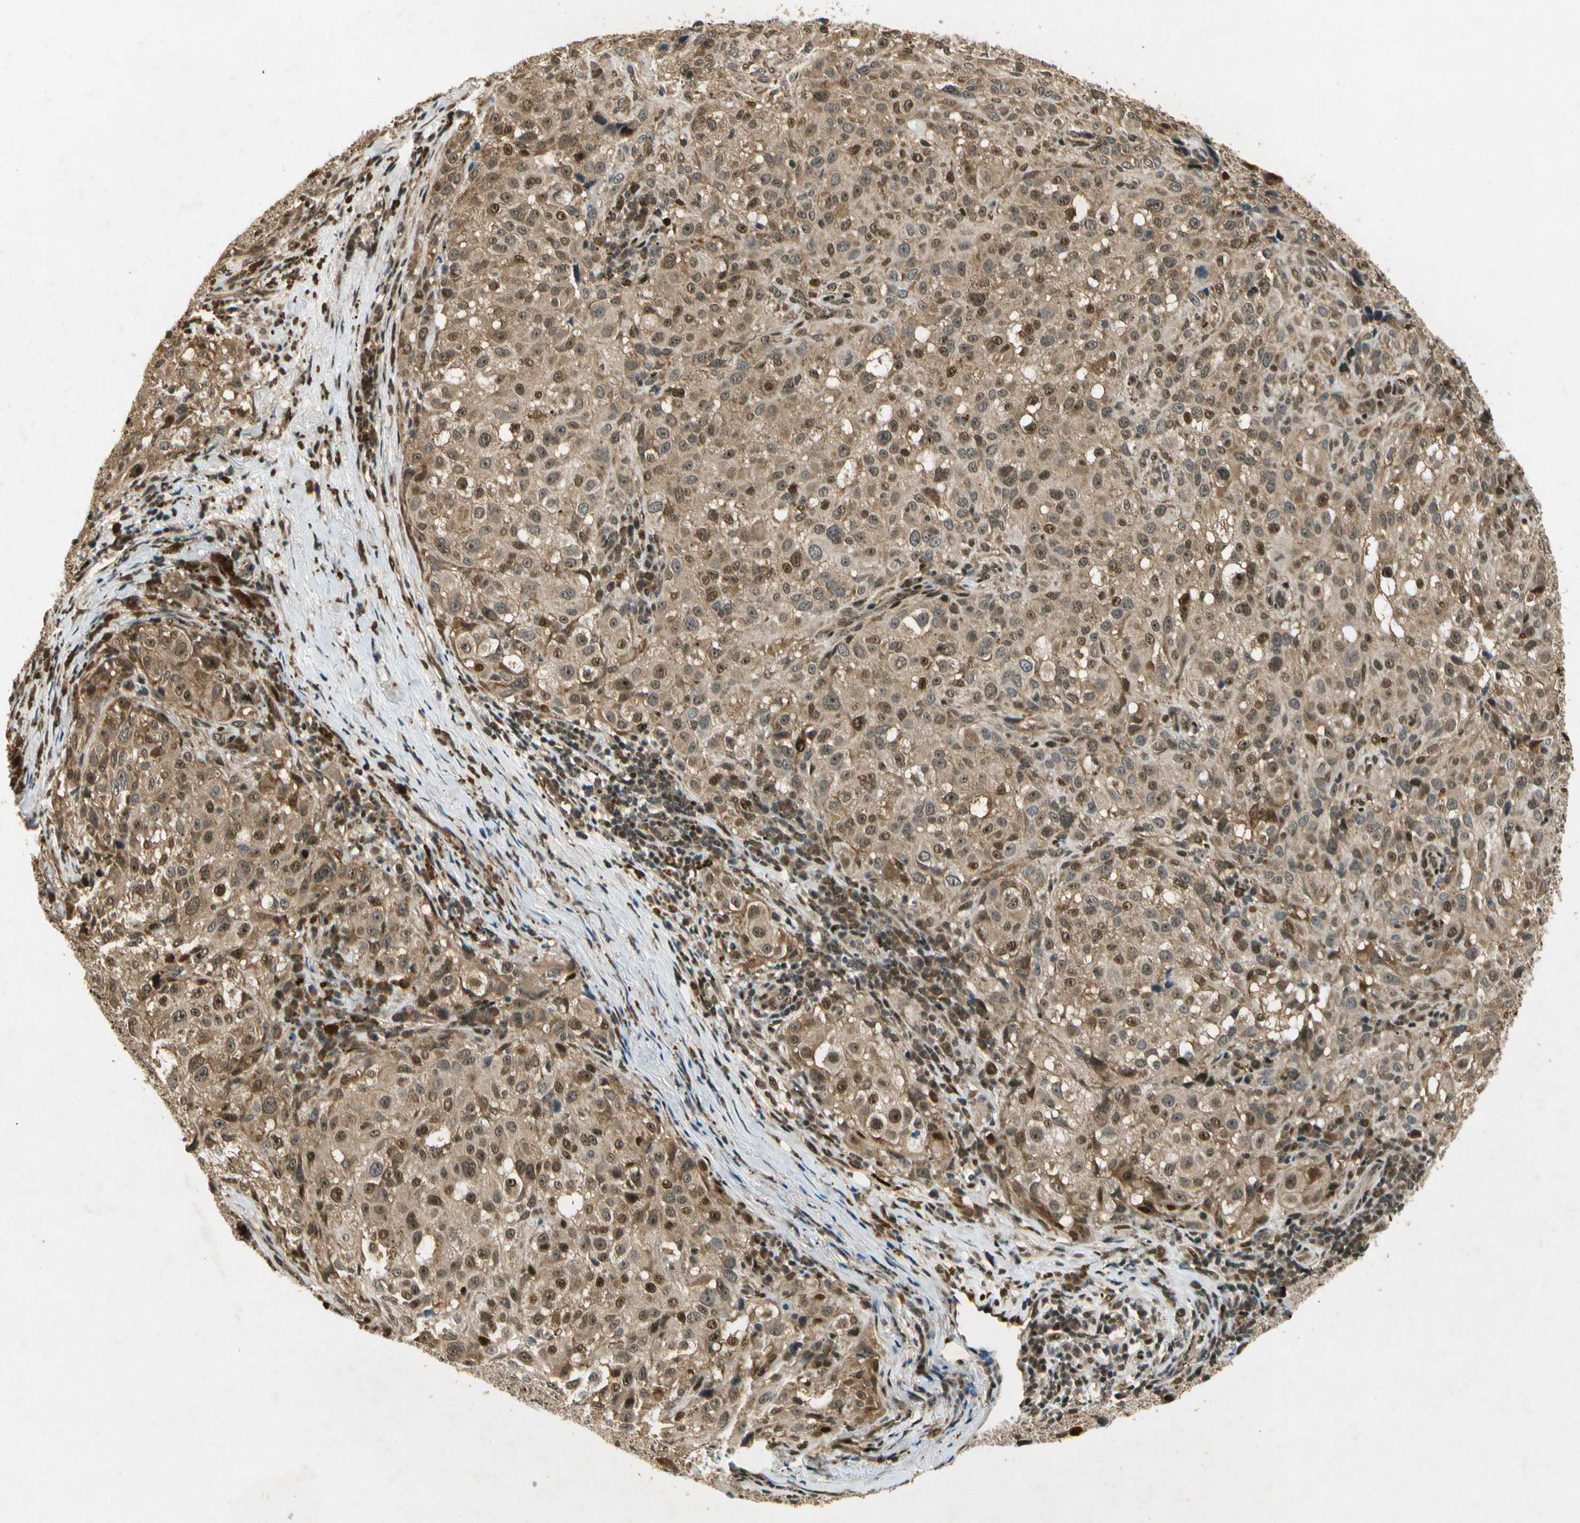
{"staining": {"intensity": "moderate", "quantity": ">75%", "location": "cytoplasmic/membranous,nuclear"}, "tissue": "melanoma", "cell_type": "Tumor cells", "image_type": "cancer", "snomed": [{"axis": "morphology", "description": "Necrosis, NOS"}, {"axis": "morphology", "description": "Malignant melanoma, NOS"}, {"axis": "topography", "description": "Skin"}], "caption": "IHC histopathology image of human malignant melanoma stained for a protein (brown), which shows medium levels of moderate cytoplasmic/membranous and nuclear positivity in approximately >75% of tumor cells.", "gene": "EIF1AX", "patient": {"sex": "female", "age": 87}}